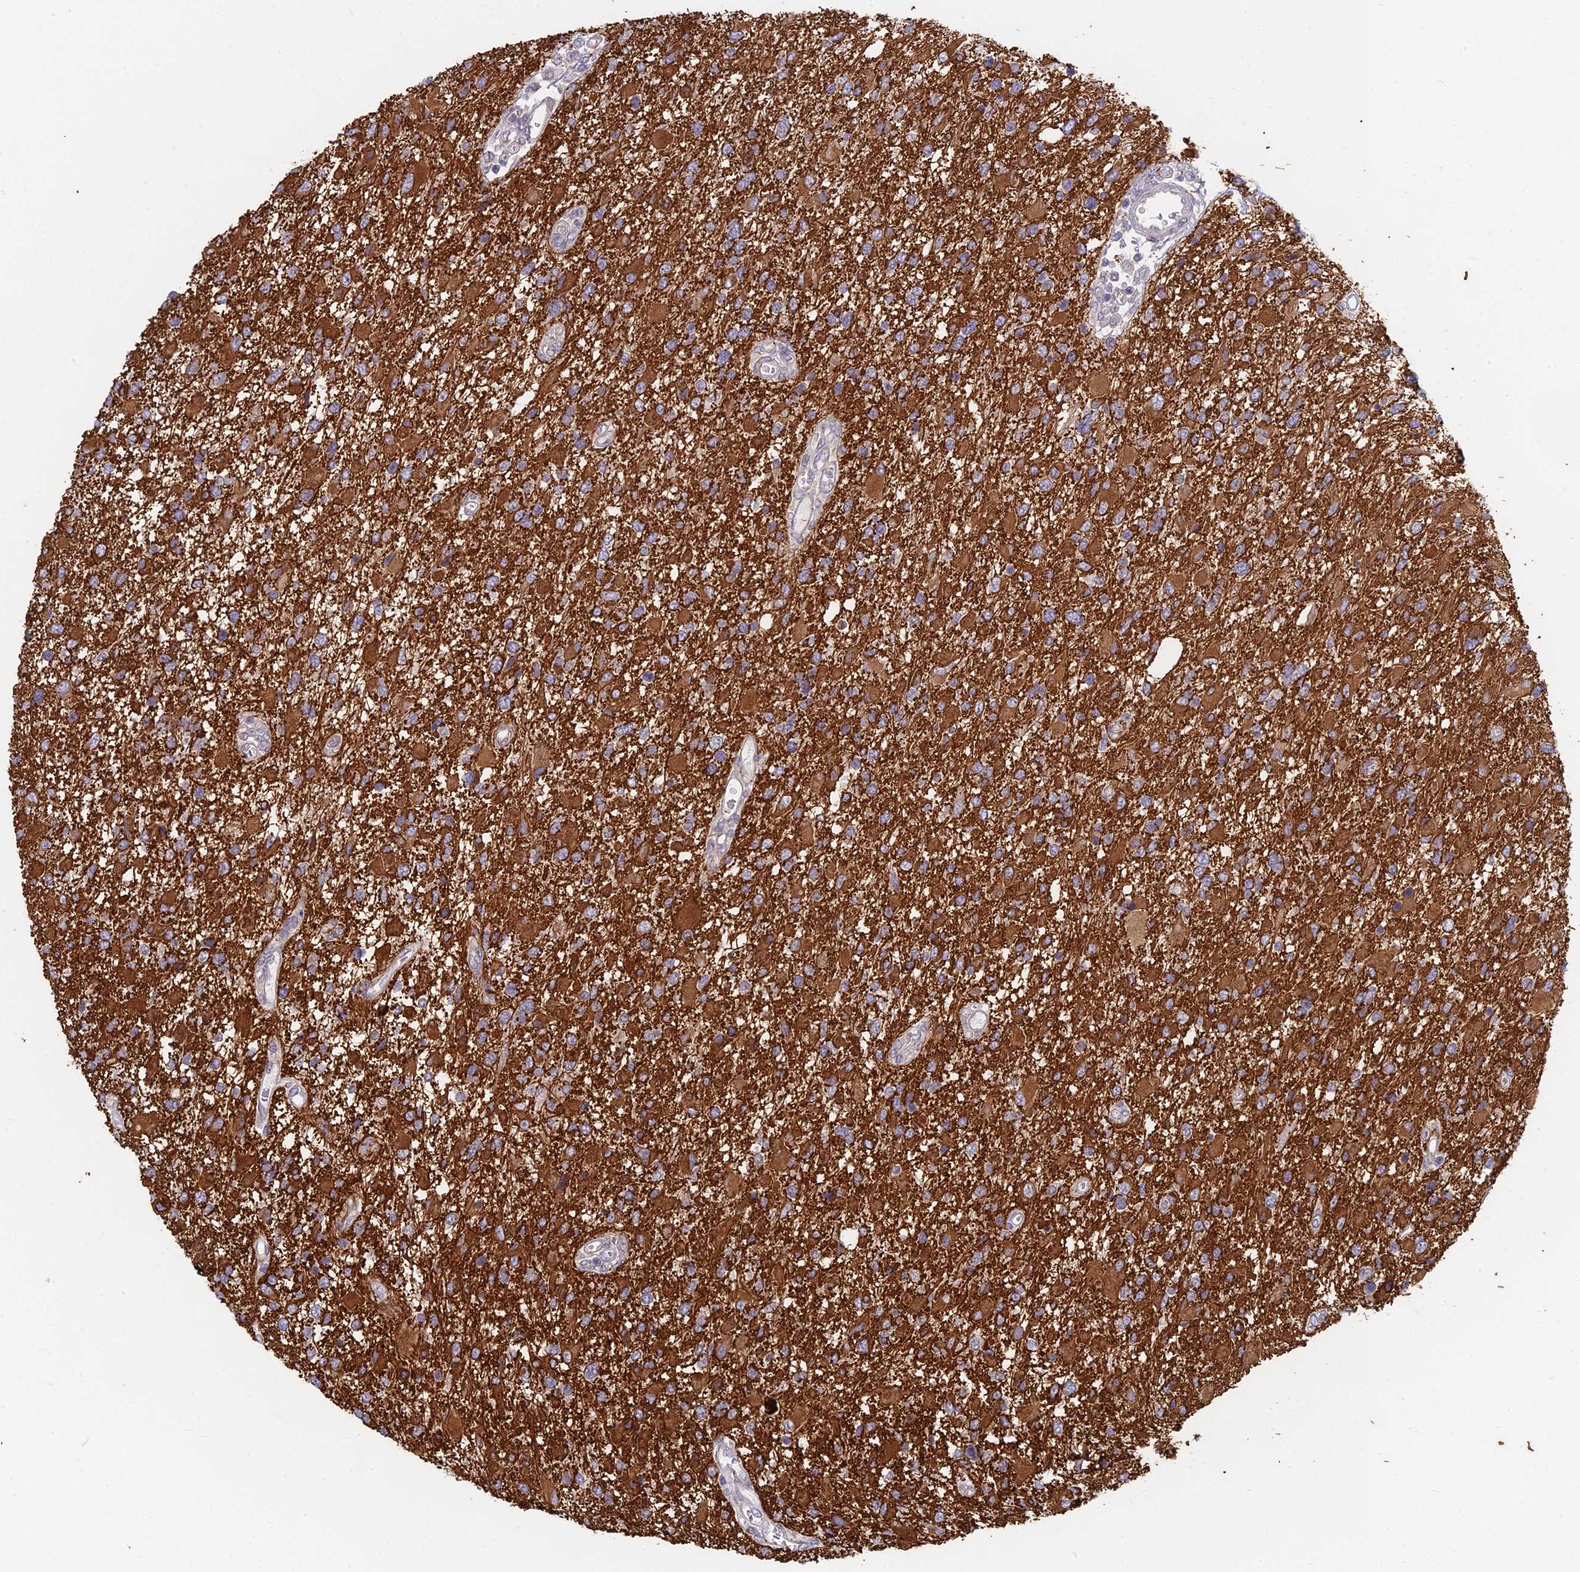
{"staining": {"intensity": "moderate", "quantity": ">75%", "location": "cytoplasmic/membranous"}, "tissue": "glioma", "cell_type": "Tumor cells", "image_type": "cancer", "snomed": [{"axis": "morphology", "description": "Glioma, malignant, High grade"}, {"axis": "topography", "description": "Brain"}], "caption": "An IHC micrograph of neoplastic tissue is shown. Protein staining in brown highlights moderate cytoplasmic/membranous positivity in glioma within tumor cells.", "gene": "PPP1R26", "patient": {"sex": "male", "age": 53}}